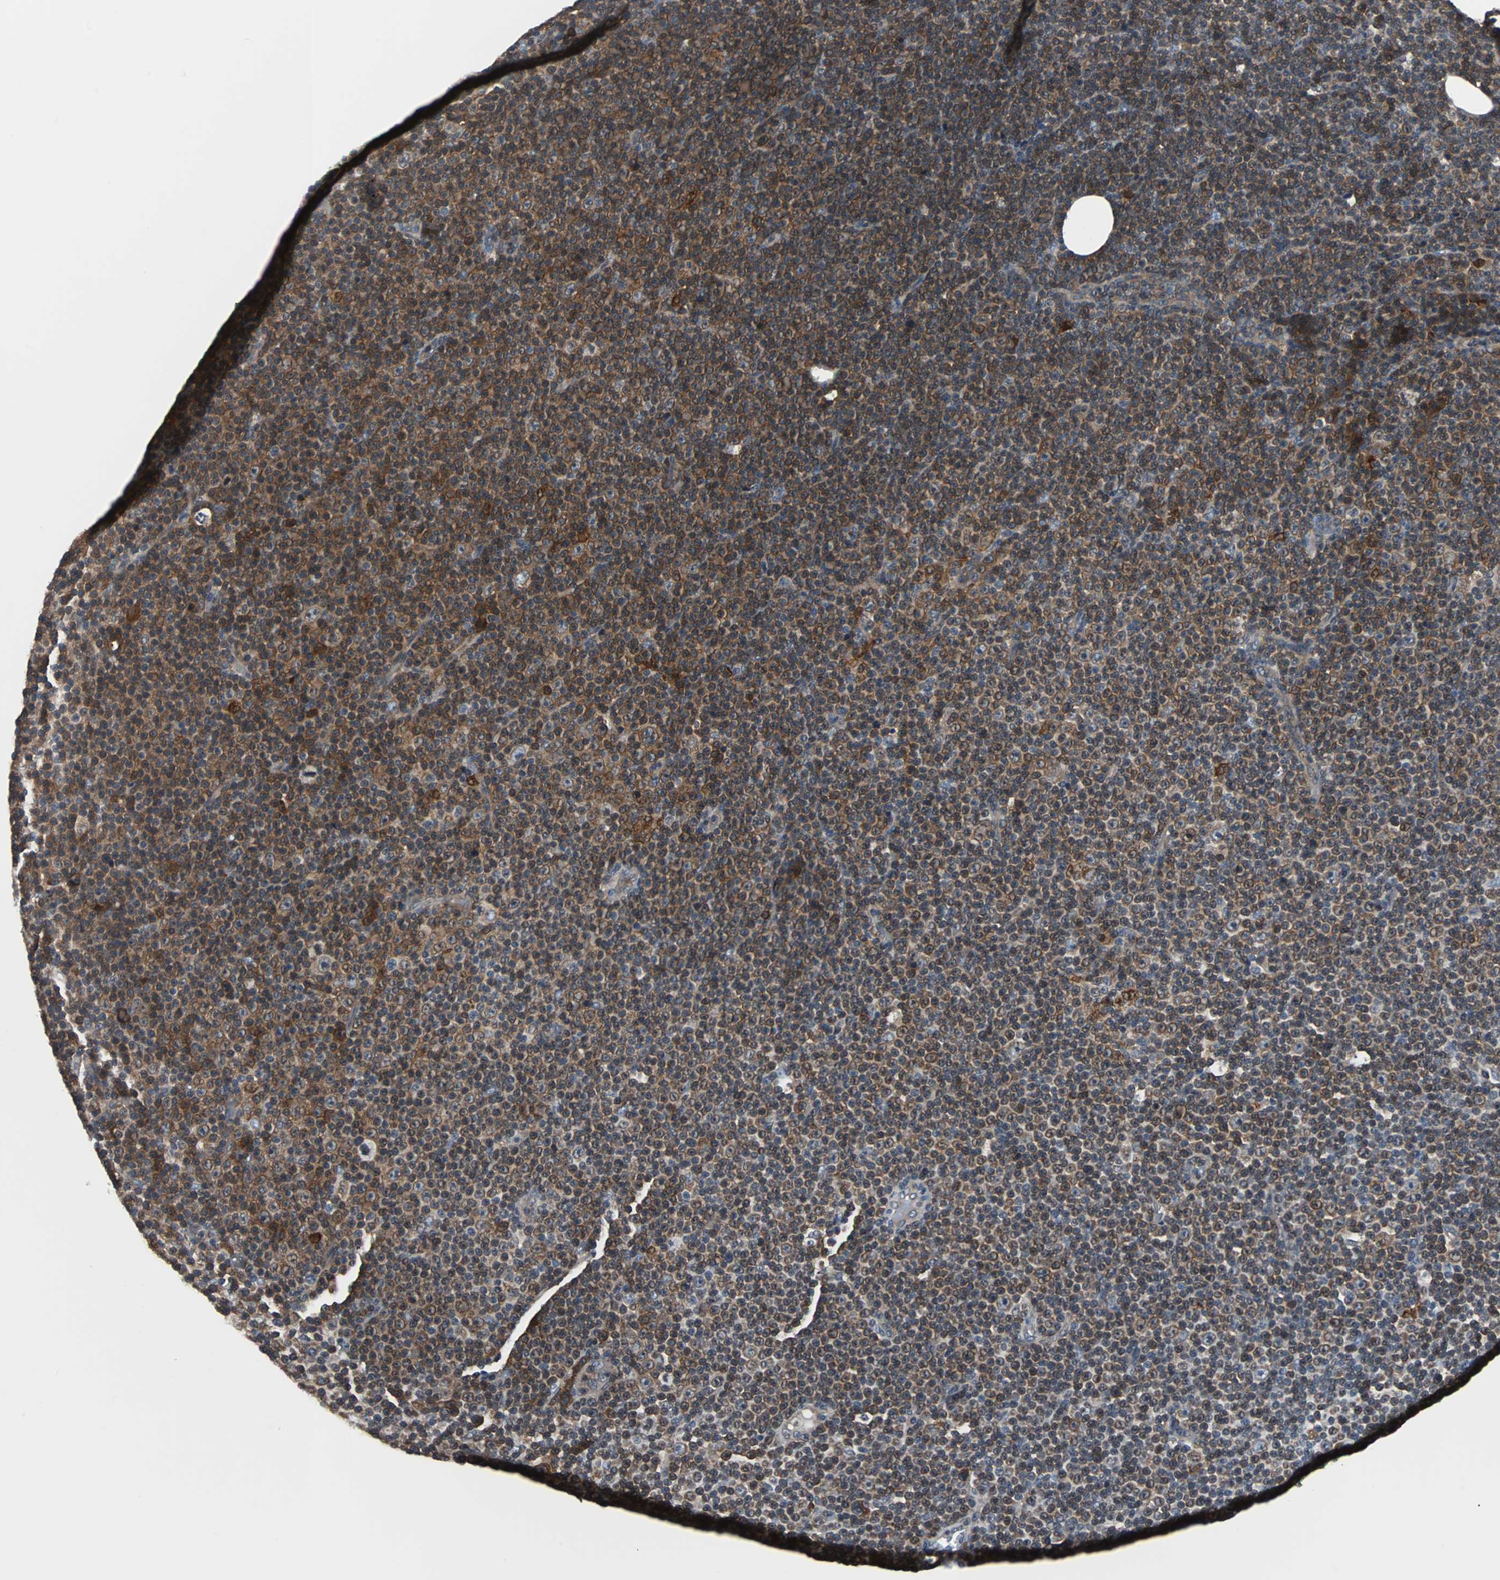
{"staining": {"intensity": "moderate", "quantity": ">75%", "location": "cytoplasmic/membranous"}, "tissue": "lymphoma", "cell_type": "Tumor cells", "image_type": "cancer", "snomed": [{"axis": "morphology", "description": "Malignant lymphoma, non-Hodgkin's type, Low grade"}, {"axis": "topography", "description": "Lymph node"}], "caption": "A brown stain labels moderate cytoplasmic/membranous staining of a protein in human malignant lymphoma, non-Hodgkin's type (low-grade) tumor cells. (DAB (3,3'-diaminobenzidine) IHC, brown staining for protein, blue staining for nuclei).", "gene": "PAK1", "patient": {"sex": "female", "age": 67}}